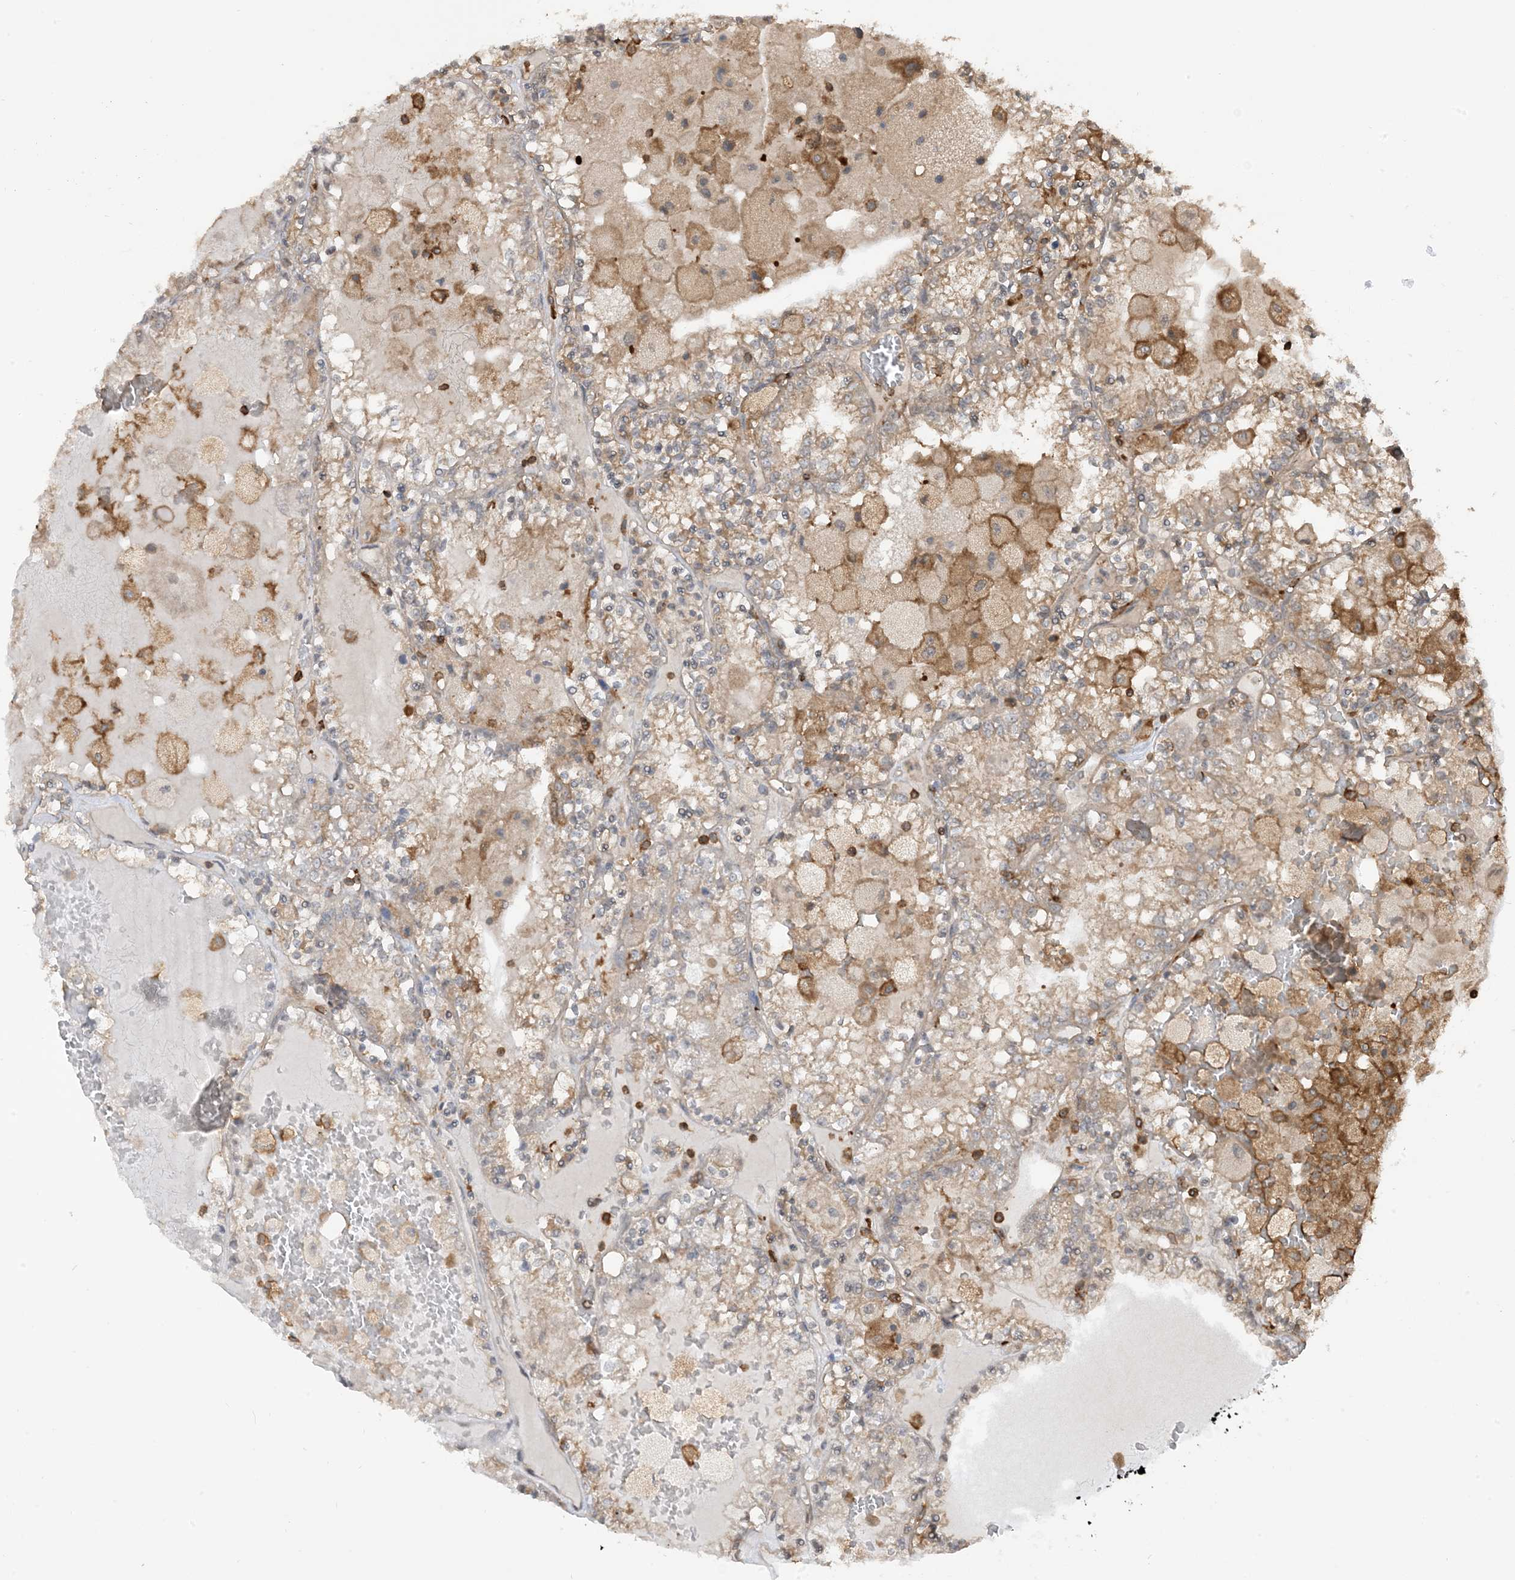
{"staining": {"intensity": "weak", "quantity": ">75%", "location": "cytoplasmic/membranous"}, "tissue": "renal cancer", "cell_type": "Tumor cells", "image_type": "cancer", "snomed": [{"axis": "morphology", "description": "Adenocarcinoma, NOS"}, {"axis": "topography", "description": "Kidney"}], "caption": "Adenocarcinoma (renal) stained with a brown dye exhibits weak cytoplasmic/membranous positive positivity in approximately >75% of tumor cells.", "gene": "CAPZB", "patient": {"sex": "female", "age": 56}}